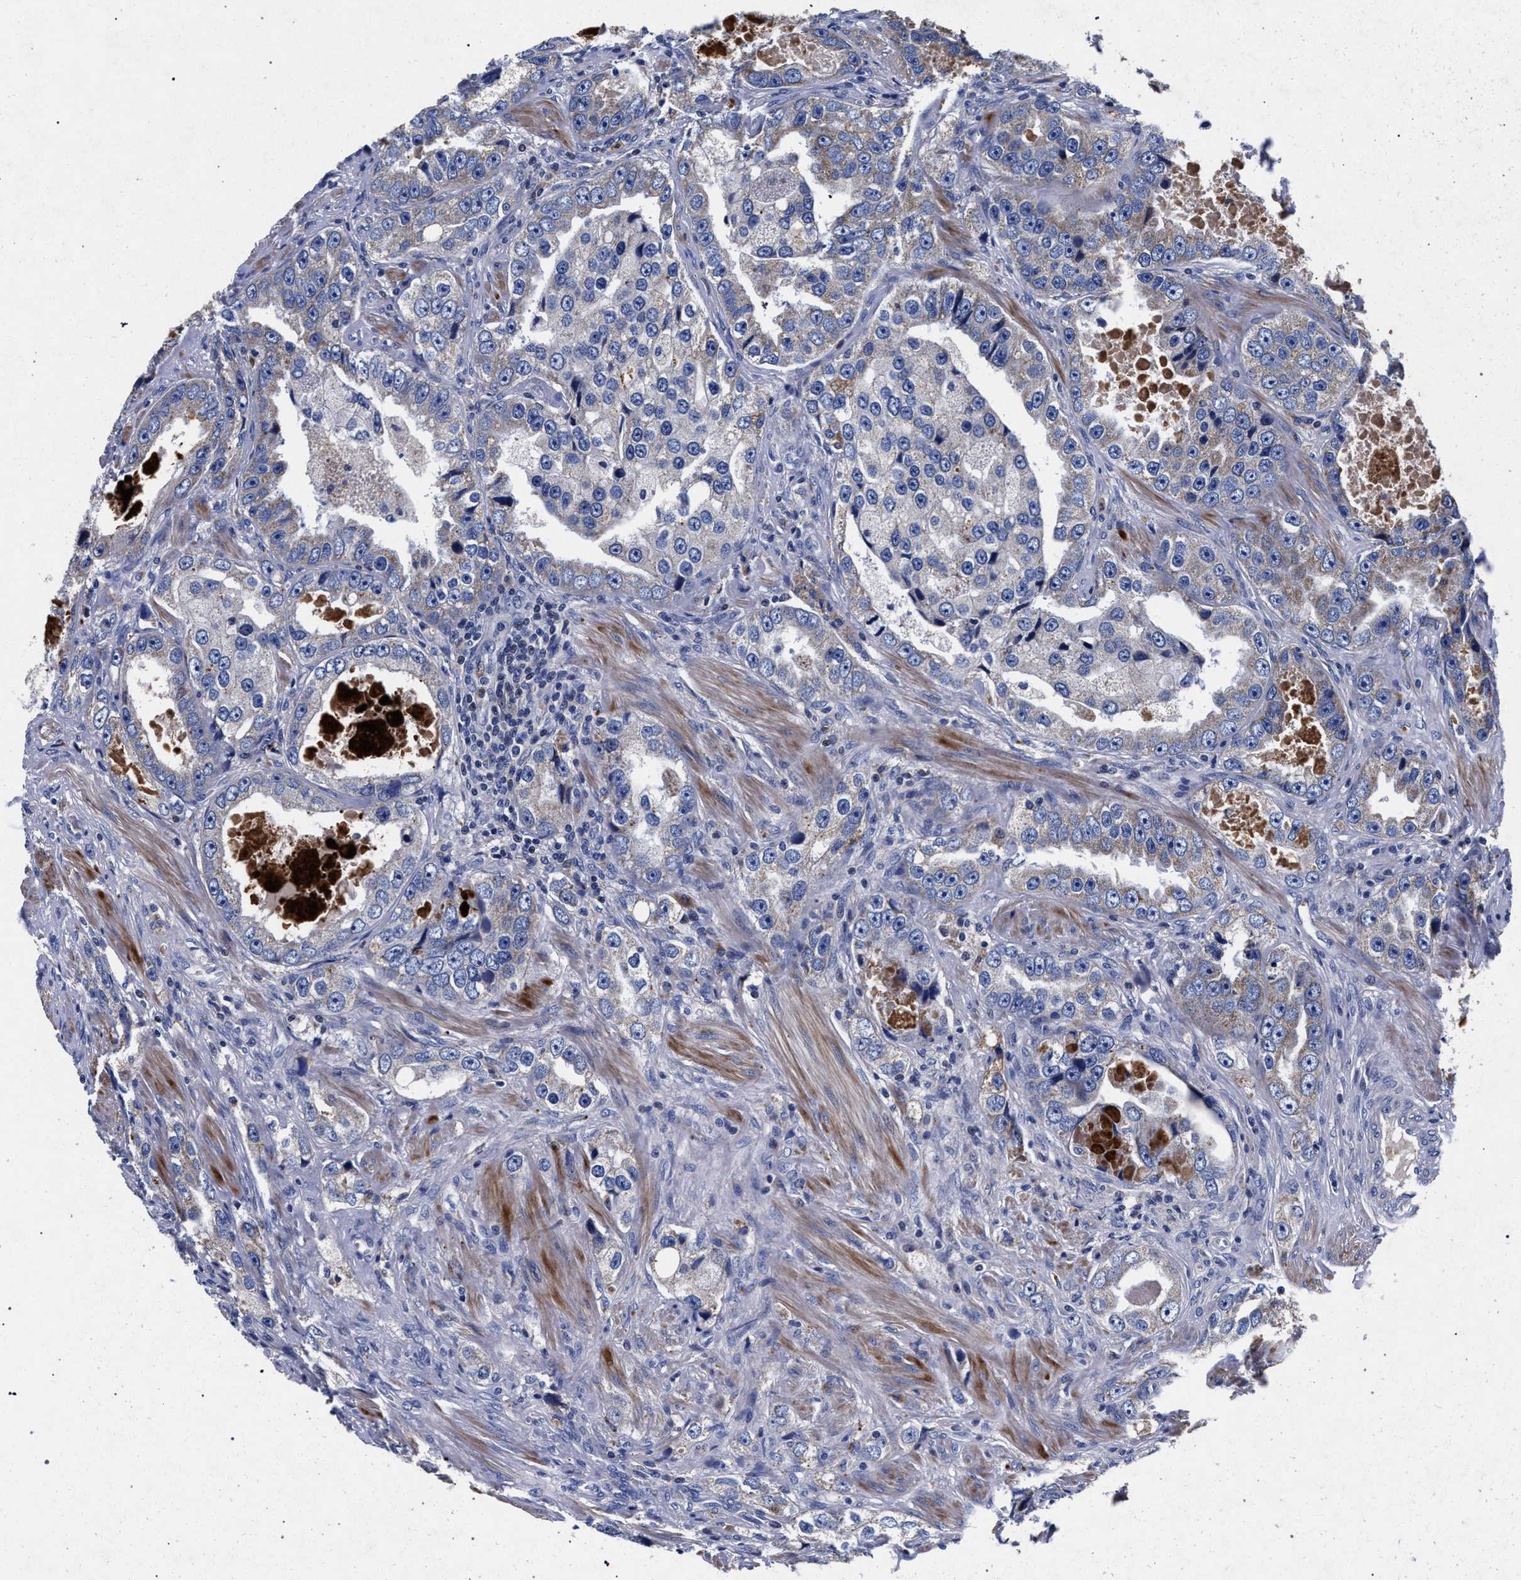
{"staining": {"intensity": "weak", "quantity": "<25%", "location": "cytoplasmic/membranous"}, "tissue": "prostate cancer", "cell_type": "Tumor cells", "image_type": "cancer", "snomed": [{"axis": "morphology", "description": "Adenocarcinoma, High grade"}, {"axis": "topography", "description": "Prostate"}], "caption": "The IHC photomicrograph has no significant expression in tumor cells of prostate cancer tissue.", "gene": "HSD17B14", "patient": {"sex": "male", "age": 63}}